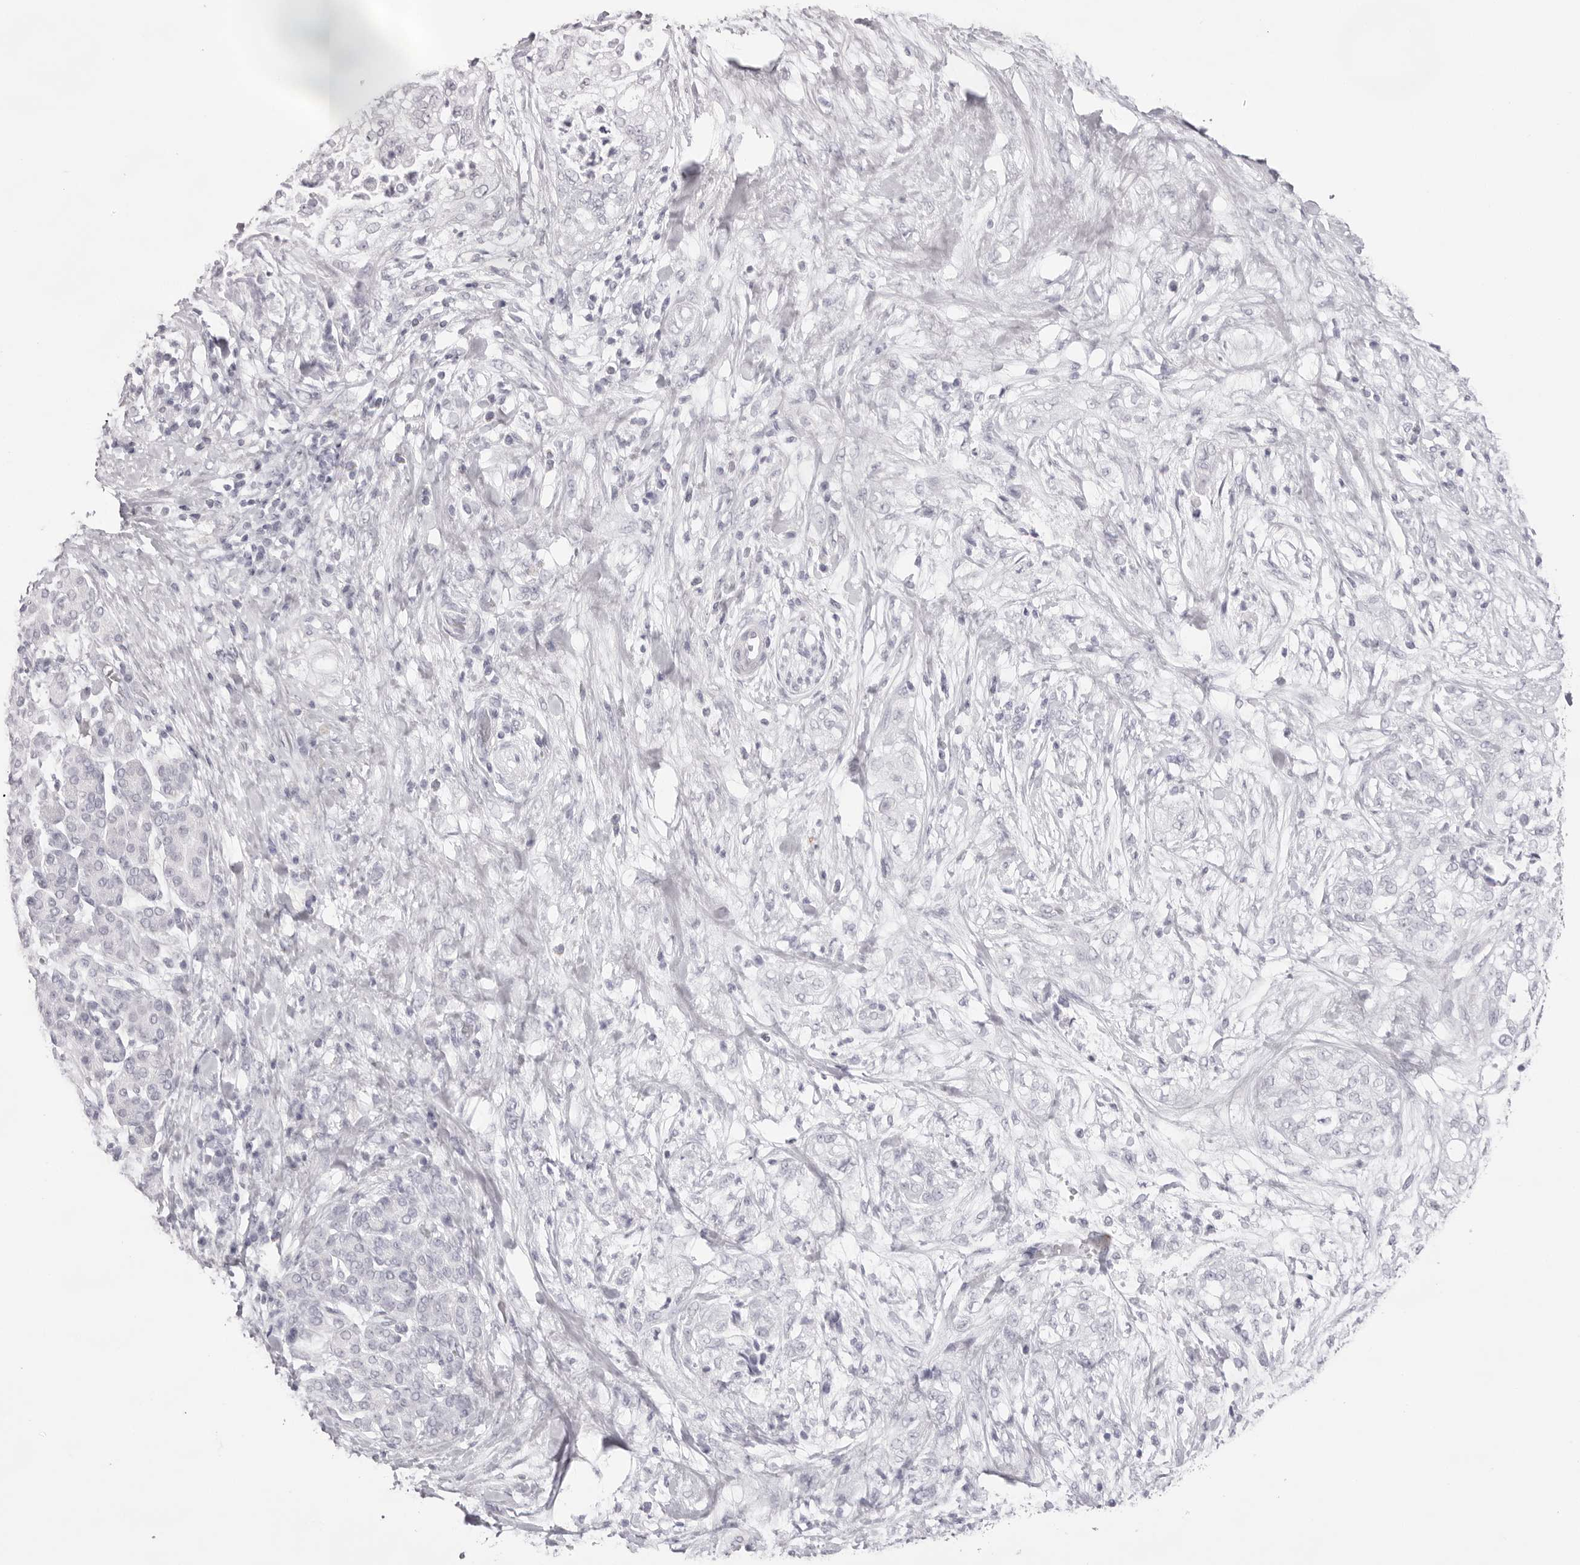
{"staining": {"intensity": "negative", "quantity": "none", "location": "none"}, "tissue": "pancreatic cancer", "cell_type": "Tumor cells", "image_type": "cancer", "snomed": [{"axis": "morphology", "description": "Adenocarcinoma, NOS"}, {"axis": "topography", "description": "Pancreas"}], "caption": "The photomicrograph displays no staining of tumor cells in adenocarcinoma (pancreatic).", "gene": "SPTA1", "patient": {"sex": "male", "age": 72}}